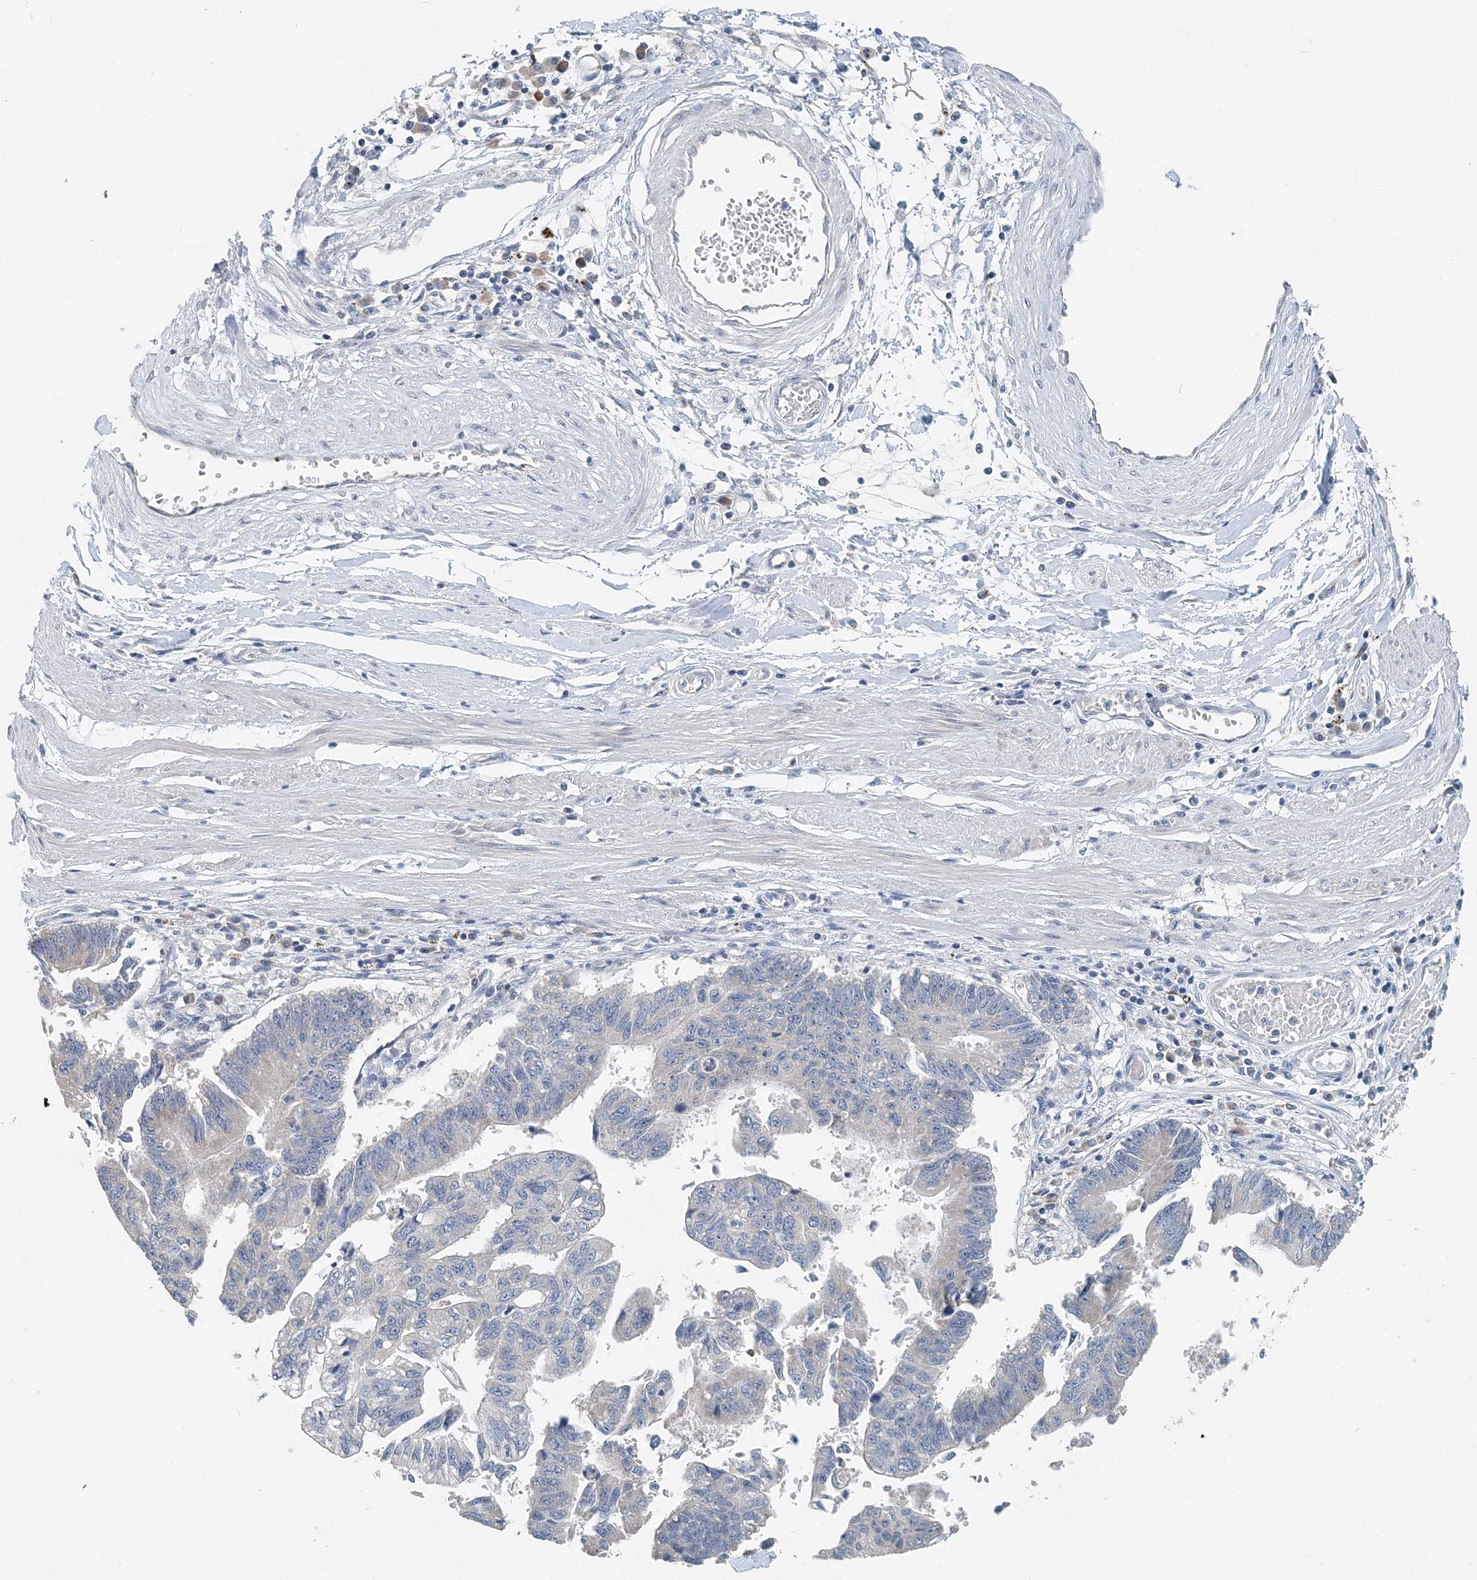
{"staining": {"intensity": "negative", "quantity": "none", "location": "none"}, "tissue": "stomach cancer", "cell_type": "Tumor cells", "image_type": "cancer", "snomed": [{"axis": "morphology", "description": "Adenocarcinoma, NOS"}, {"axis": "topography", "description": "Stomach"}], "caption": "Immunohistochemical staining of stomach cancer shows no significant expression in tumor cells.", "gene": "EEF1A2", "patient": {"sex": "male", "age": 59}}